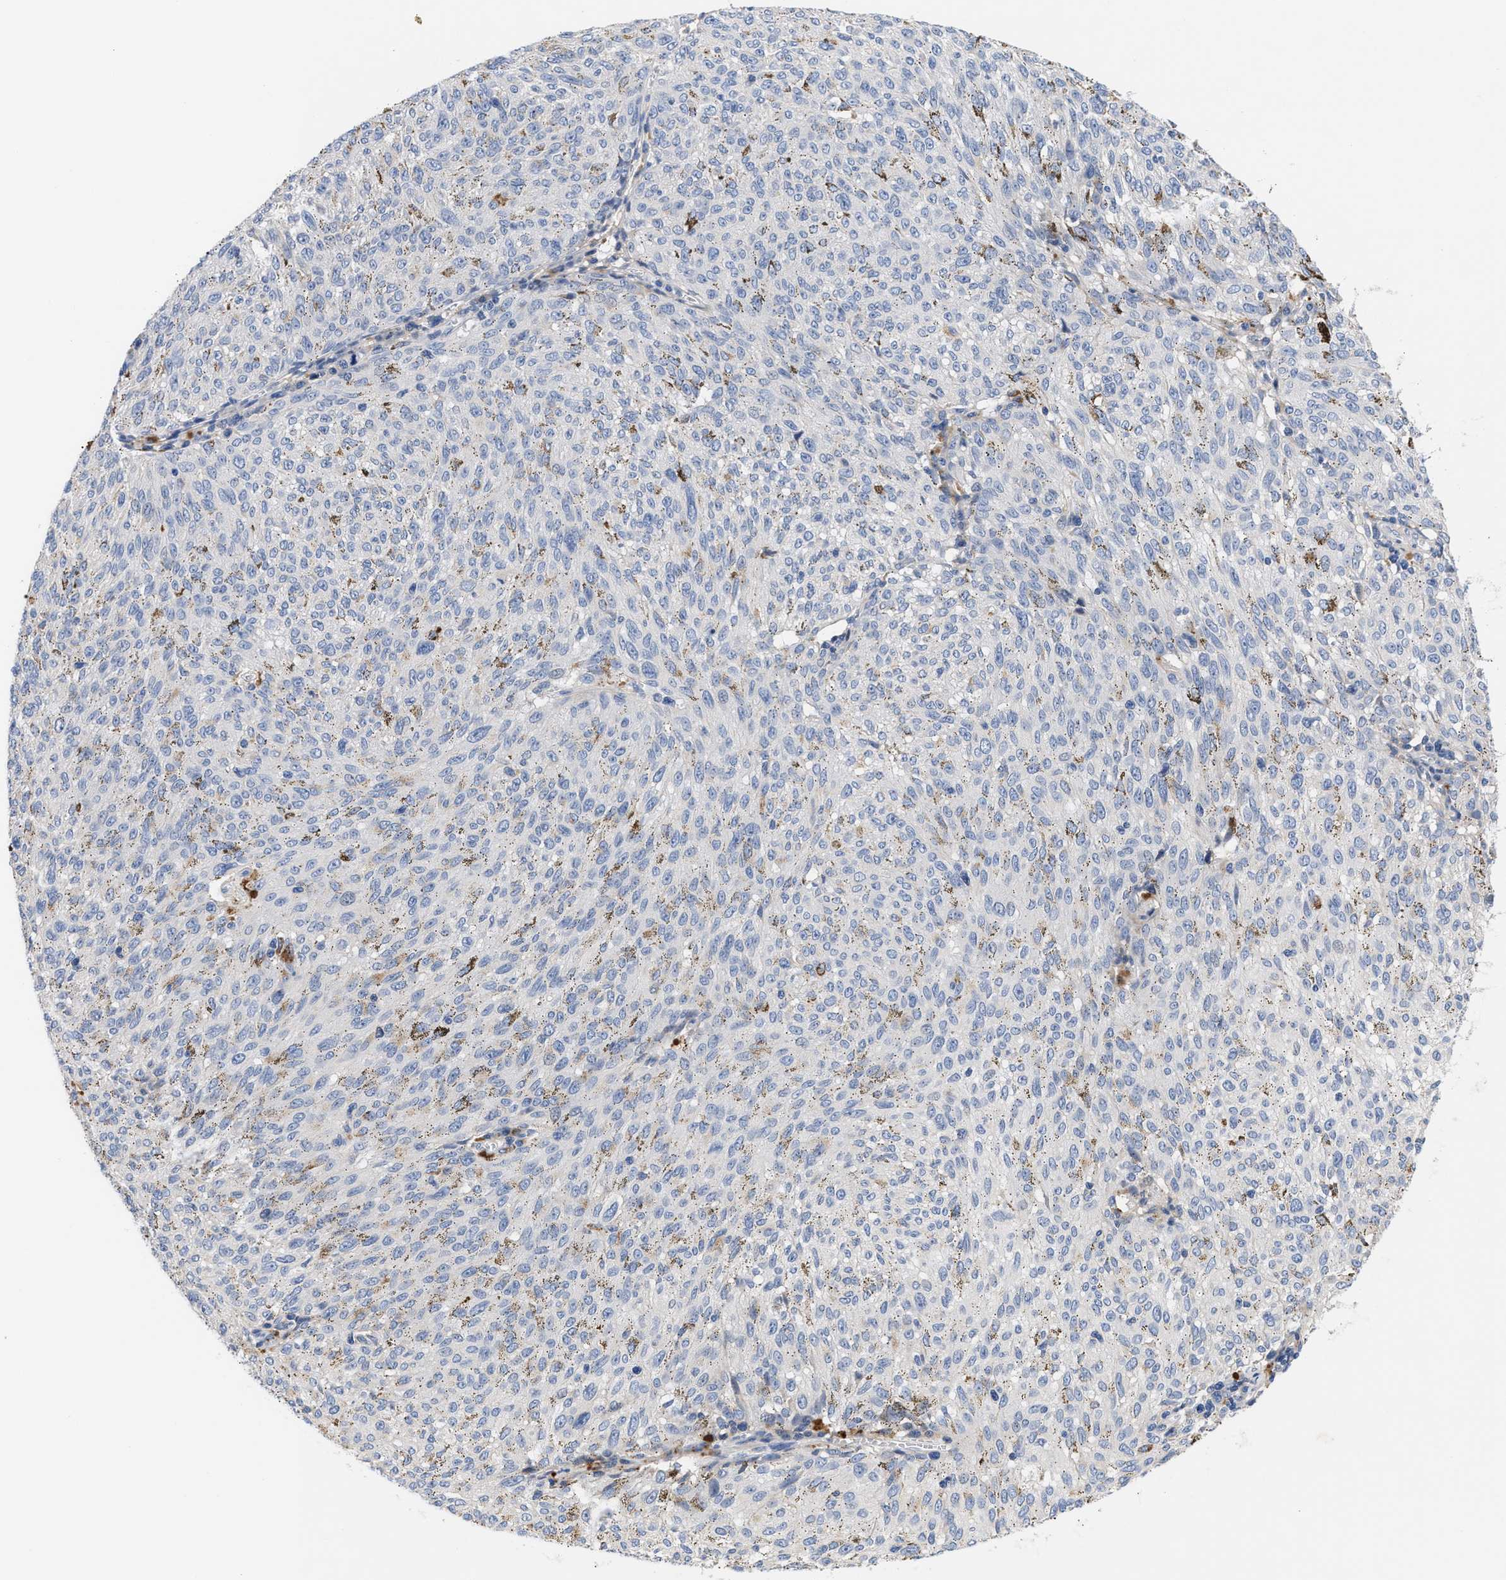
{"staining": {"intensity": "negative", "quantity": "none", "location": "none"}, "tissue": "melanoma", "cell_type": "Tumor cells", "image_type": "cancer", "snomed": [{"axis": "morphology", "description": "Malignant melanoma, NOS"}, {"axis": "topography", "description": "Skin"}], "caption": "Malignant melanoma was stained to show a protein in brown. There is no significant expression in tumor cells. Nuclei are stained in blue.", "gene": "ACTL7B", "patient": {"sex": "female", "age": 72}}